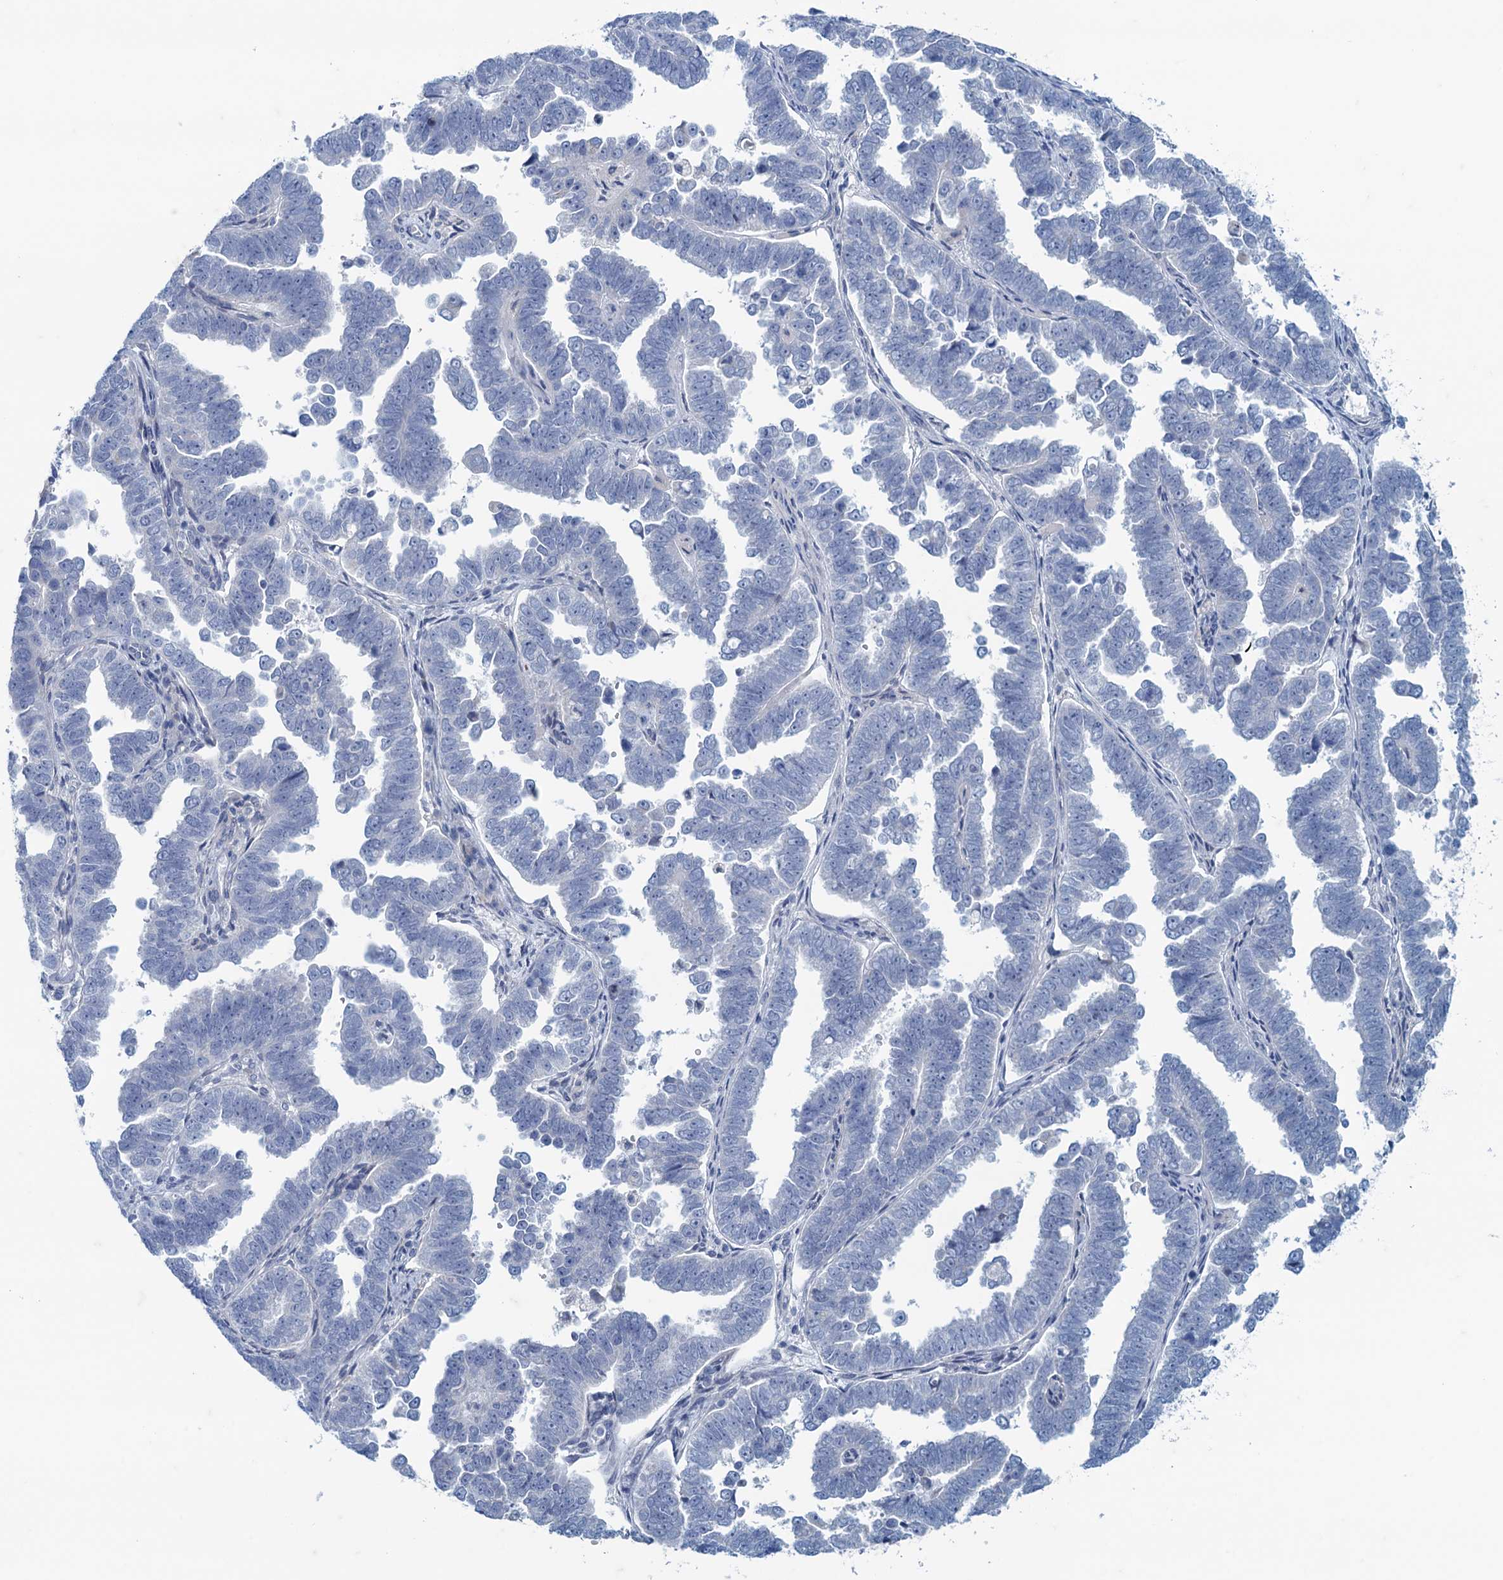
{"staining": {"intensity": "negative", "quantity": "none", "location": "none"}, "tissue": "endometrial cancer", "cell_type": "Tumor cells", "image_type": "cancer", "snomed": [{"axis": "morphology", "description": "Adenocarcinoma, NOS"}, {"axis": "topography", "description": "Endometrium"}], "caption": "DAB immunohistochemical staining of endometrial adenocarcinoma reveals no significant positivity in tumor cells.", "gene": "MAP1LC3A", "patient": {"sex": "female", "age": 75}}